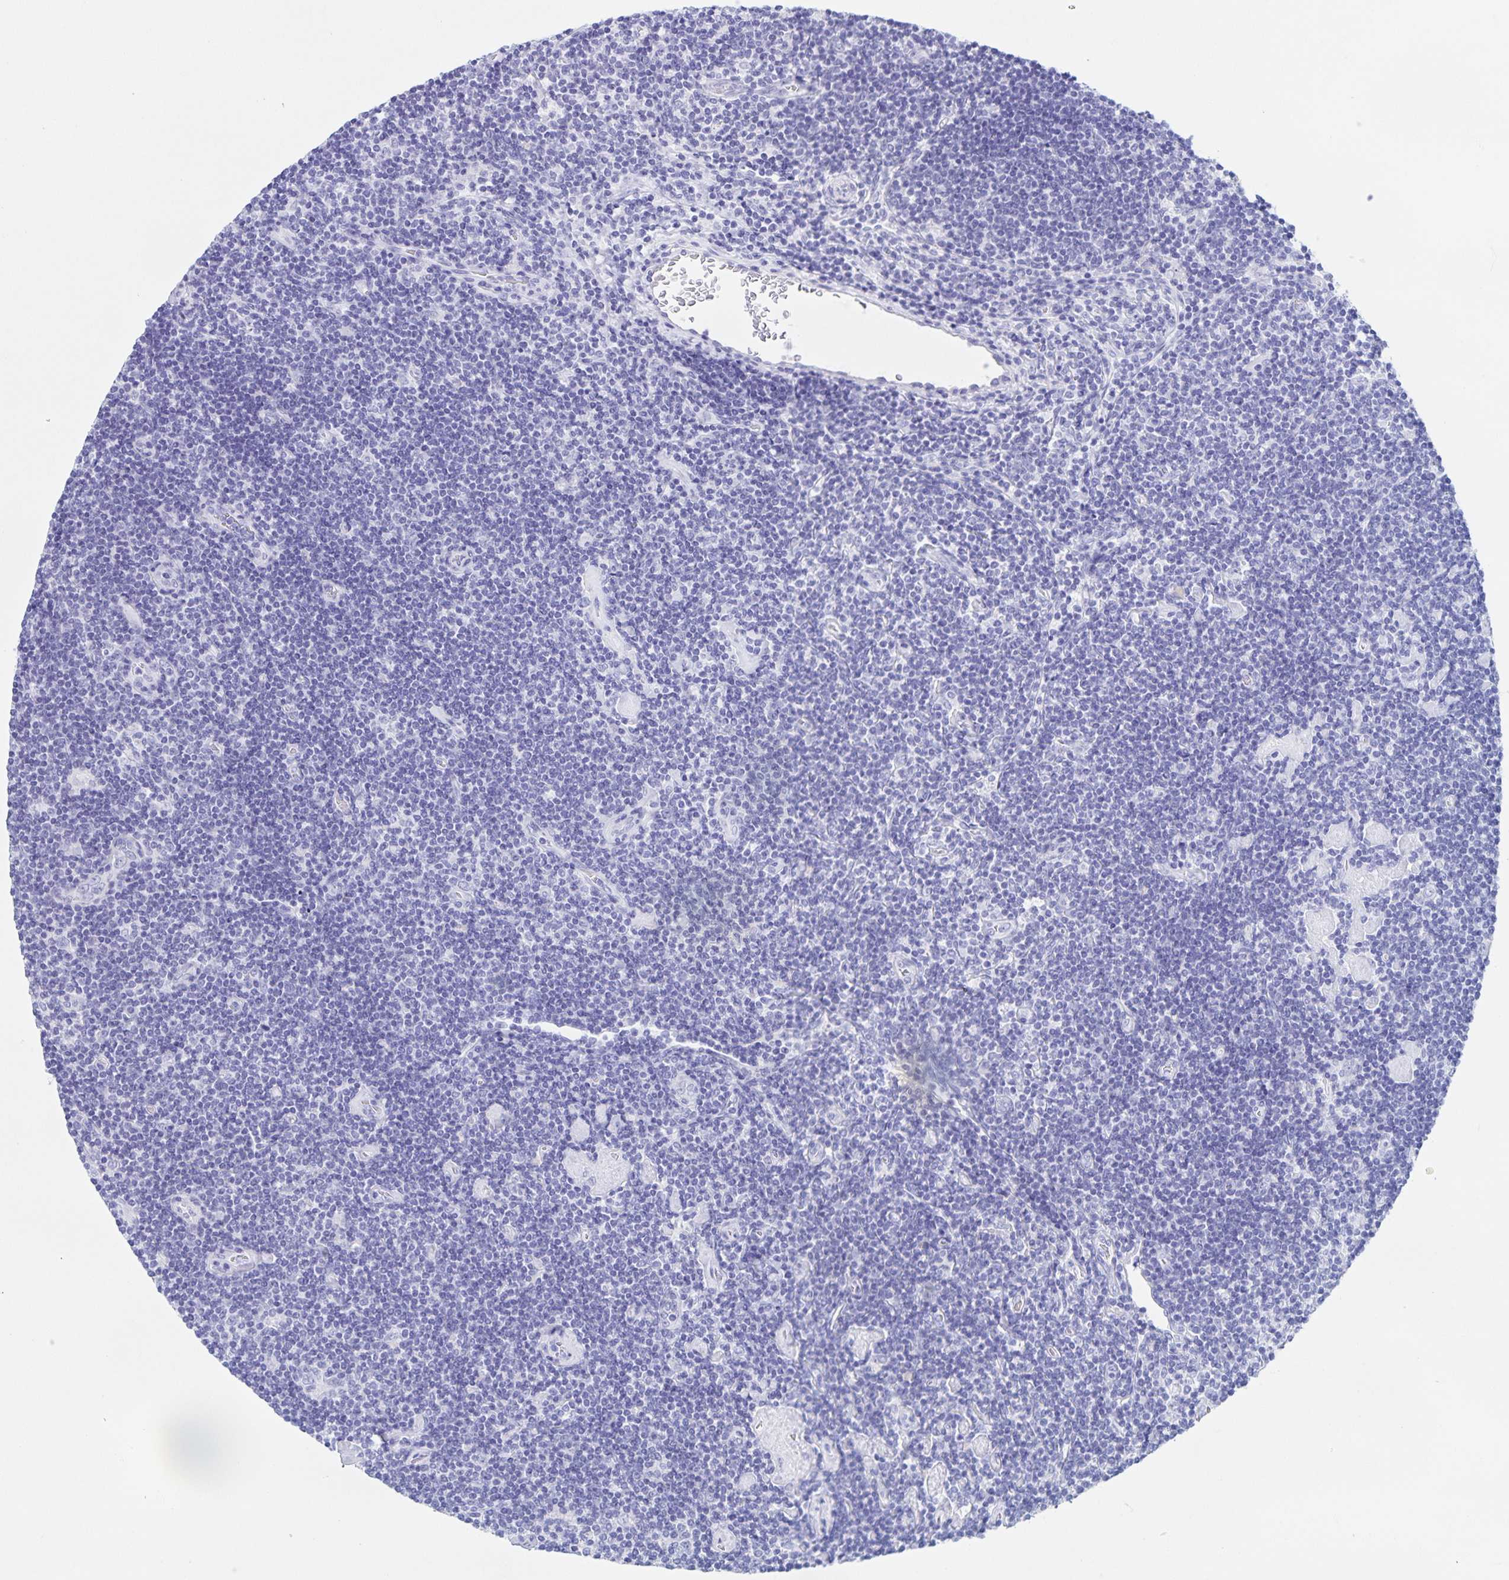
{"staining": {"intensity": "negative", "quantity": "none", "location": "none"}, "tissue": "lymphoma", "cell_type": "Tumor cells", "image_type": "cancer", "snomed": [{"axis": "morphology", "description": "Hodgkin's disease, NOS"}, {"axis": "topography", "description": "Lymph node"}], "caption": "Lymphoma was stained to show a protein in brown. There is no significant positivity in tumor cells. Nuclei are stained in blue.", "gene": "TGIF2LX", "patient": {"sex": "male", "age": 40}}